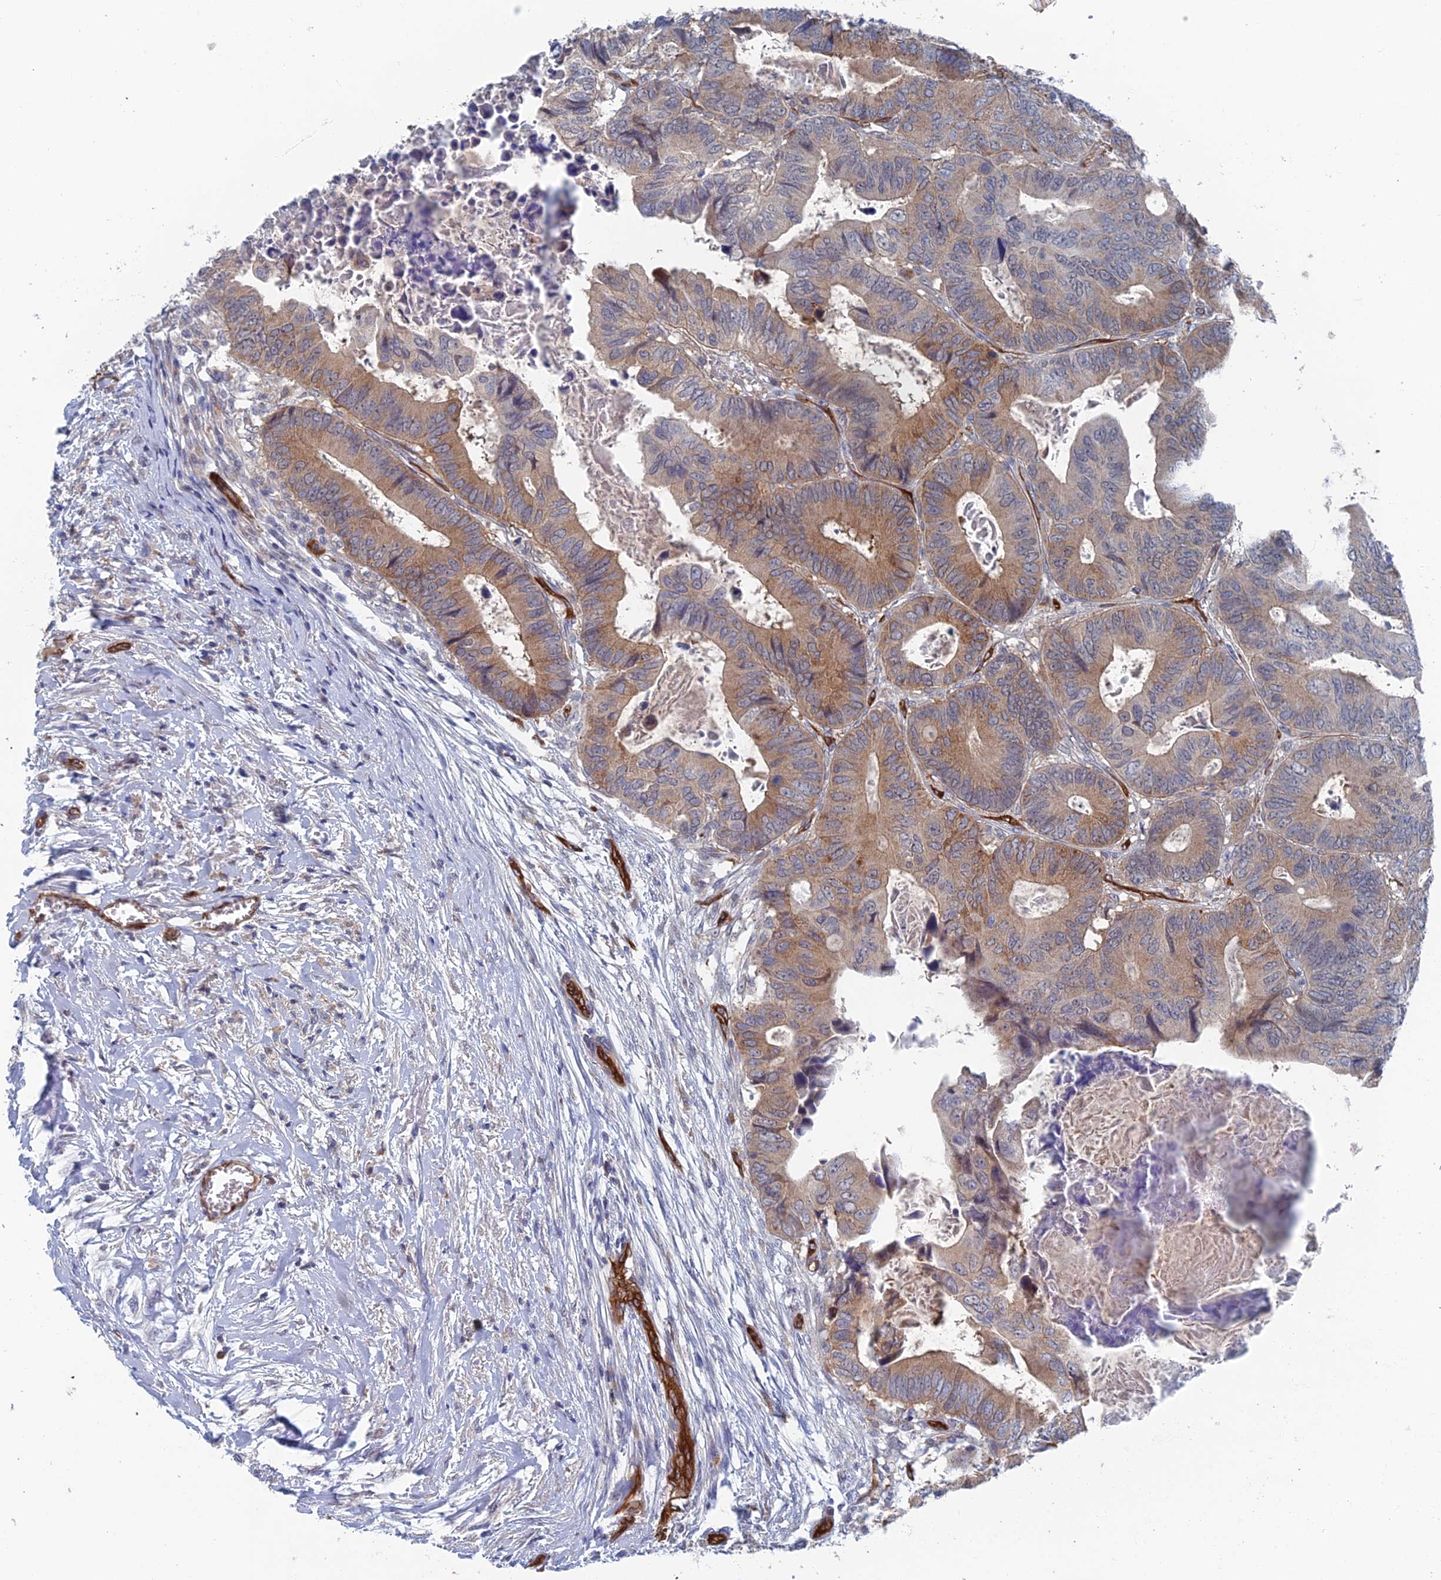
{"staining": {"intensity": "moderate", "quantity": "25%-75%", "location": "cytoplasmic/membranous"}, "tissue": "colorectal cancer", "cell_type": "Tumor cells", "image_type": "cancer", "snomed": [{"axis": "morphology", "description": "Adenocarcinoma, NOS"}, {"axis": "topography", "description": "Colon"}], "caption": "This image exhibits IHC staining of colorectal cancer, with medium moderate cytoplasmic/membranous staining in approximately 25%-75% of tumor cells.", "gene": "ARAP3", "patient": {"sex": "male", "age": 85}}